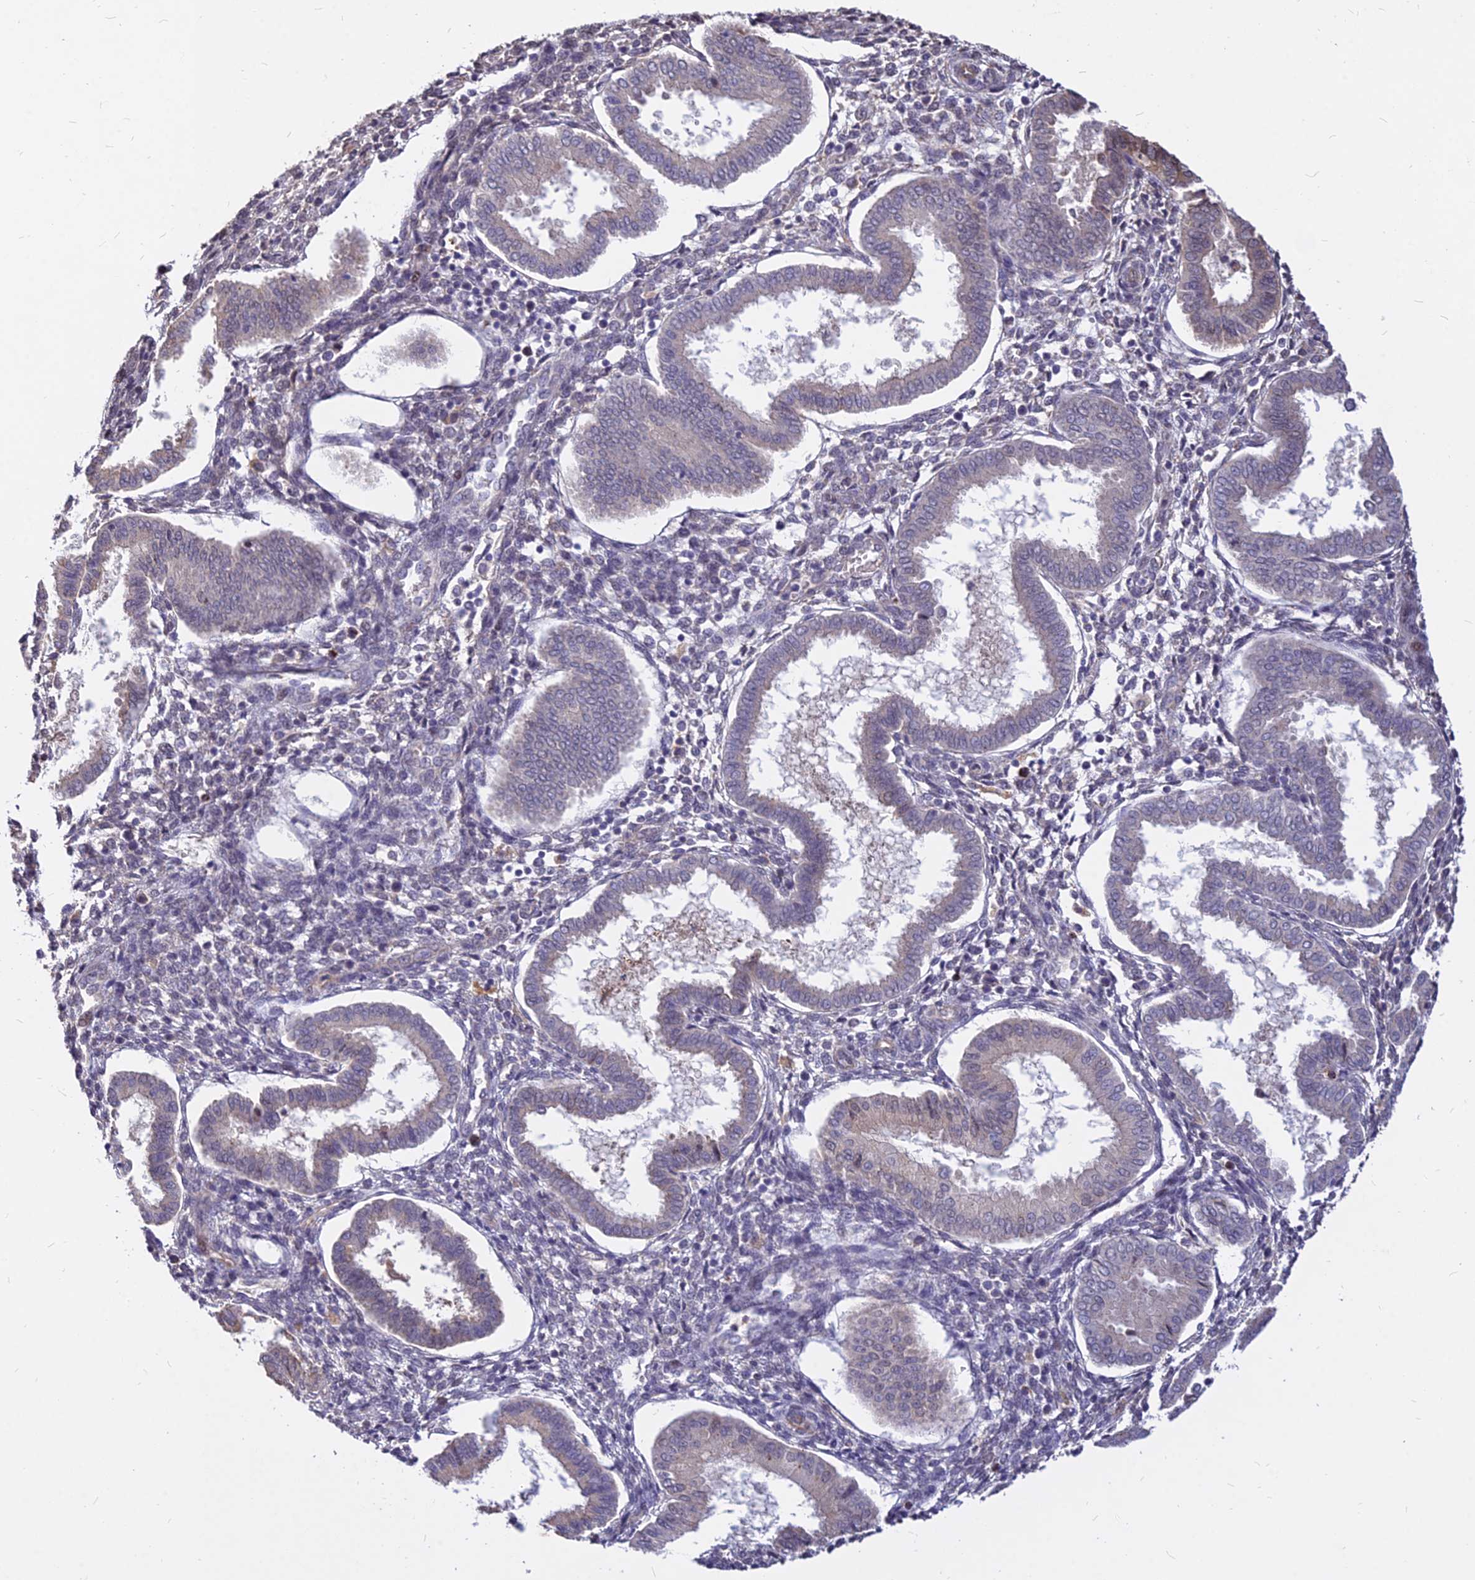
{"staining": {"intensity": "negative", "quantity": "none", "location": "none"}, "tissue": "endometrium", "cell_type": "Cells in endometrial stroma", "image_type": "normal", "snomed": [{"axis": "morphology", "description": "Normal tissue, NOS"}, {"axis": "topography", "description": "Endometrium"}], "caption": "This is a micrograph of immunohistochemistry staining of unremarkable endometrium, which shows no positivity in cells in endometrial stroma.", "gene": "C11orf68", "patient": {"sex": "female", "age": 24}}